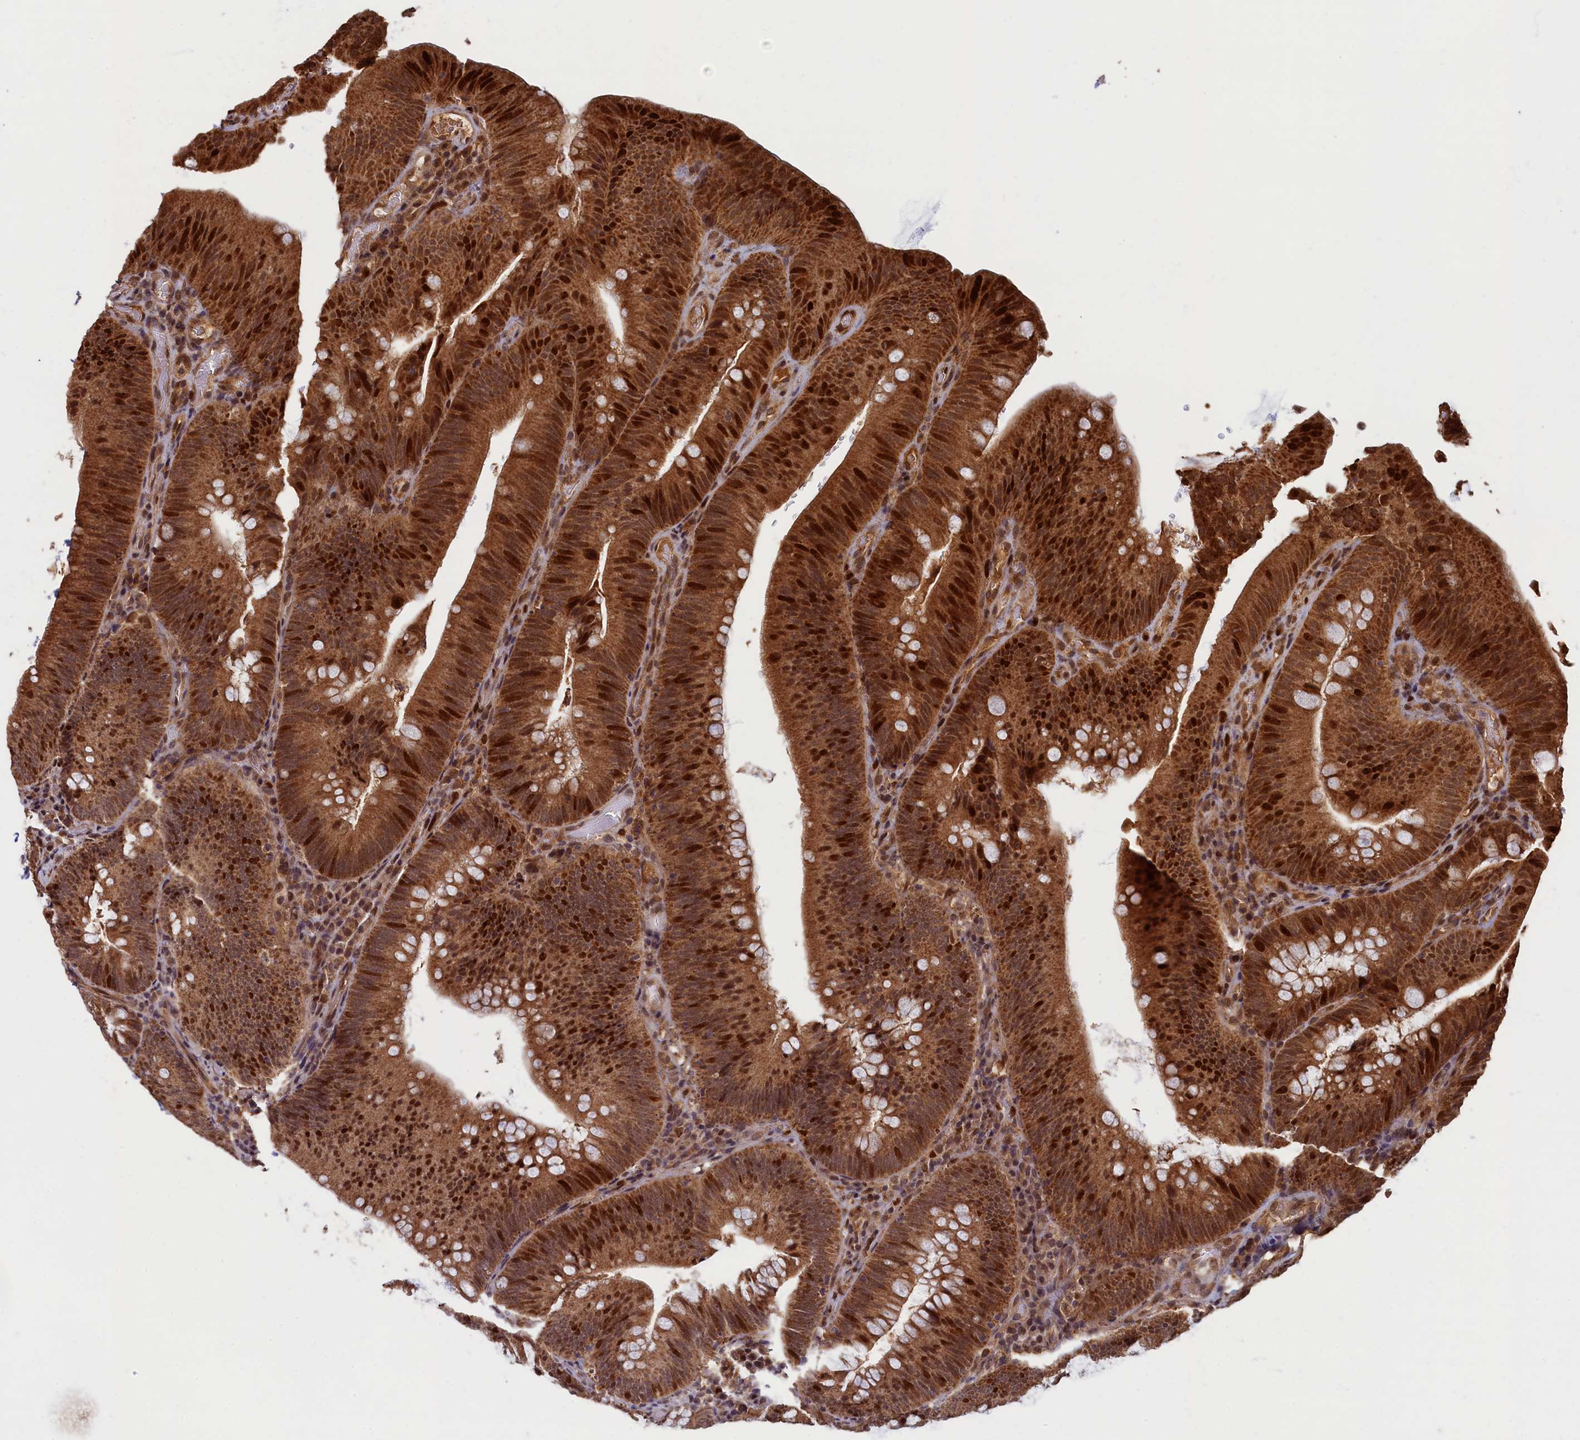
{"staining": {"intensity": "strong", "quantity": ">75%", "location": "cytoplasmic/membranous,nuclear"}, "tissue": "colorectal cancer", "cell_type": "Tumor cells", "image_type": "cancer", "snomed": [{"axis": "morphology", "description": "Normal tissue, NOS"}, {"axis": "topography", "description": "Colon"}], "caption": "Immunohistochemical staining of colorectal cancer demonstrates strong cytoplasmic/membranous and nuclear protein positivity in about >75% of tumor cells.", "gene": "BRCA1", "patient": {"sex": "female", "age": 82}}